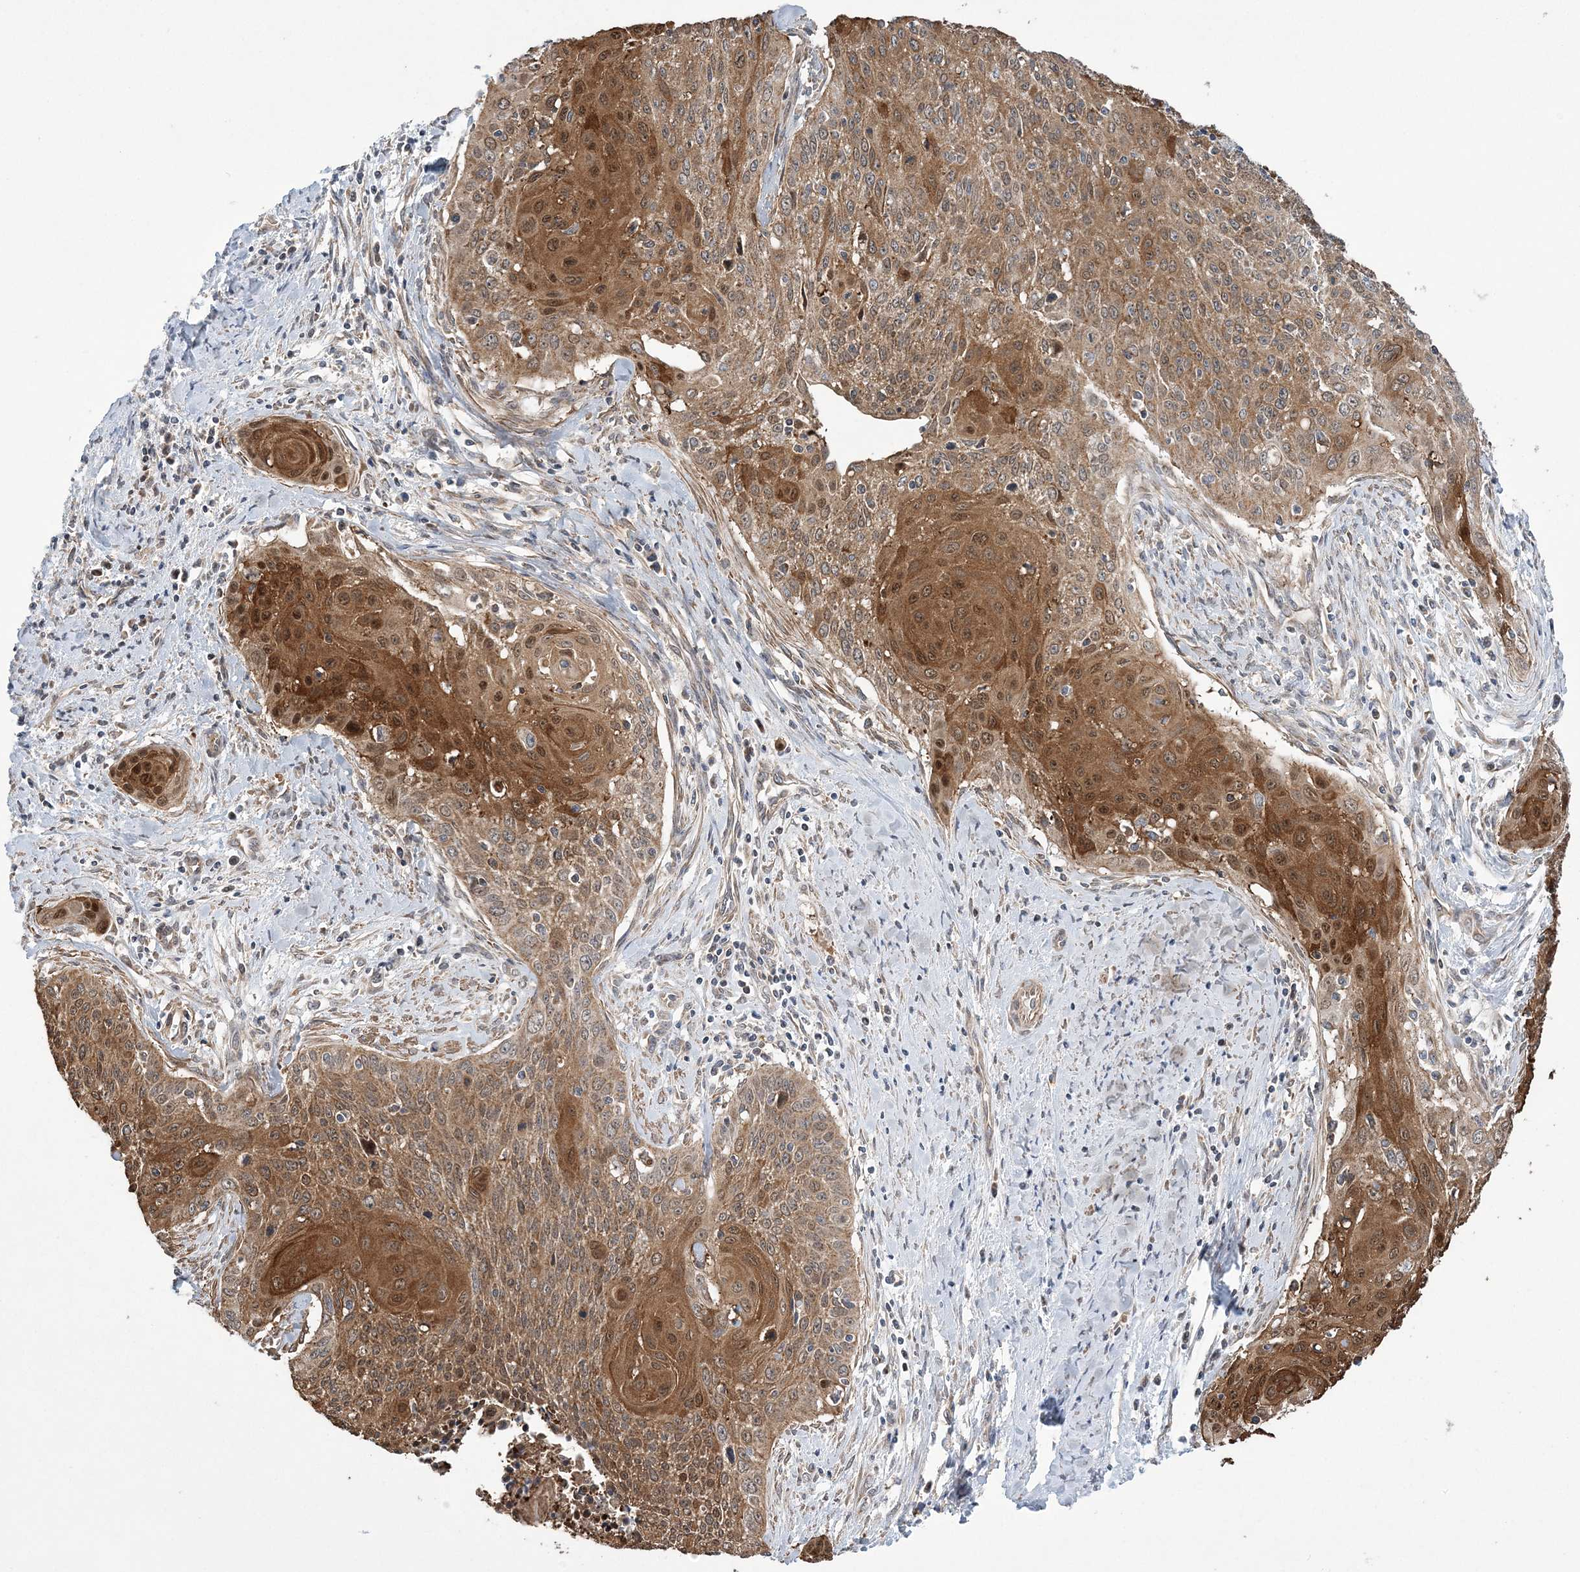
{"staining": {"intensity": "moderate", "quantity": ">75%", "location": "cytoplasmic/membranous,nuclear"}, "tissue": "cervical cancer", "cell_type": "Tumor cells", "image_type": "cancer", "snomed": [{"axis": "morphology", "description": "Squamous cell carcinoma, NOS"}, {"axis": "topography", "description": "Cervix"}], "caption": "Tumor cells display moderate cytoplasmic/membranous and nuclear staining in about >75% of cells in cervical squamous cell carcinoma. Nuclei are stained in blue.", "gene": "SLX9", "patient": {"sex": "female", "age": 55}}